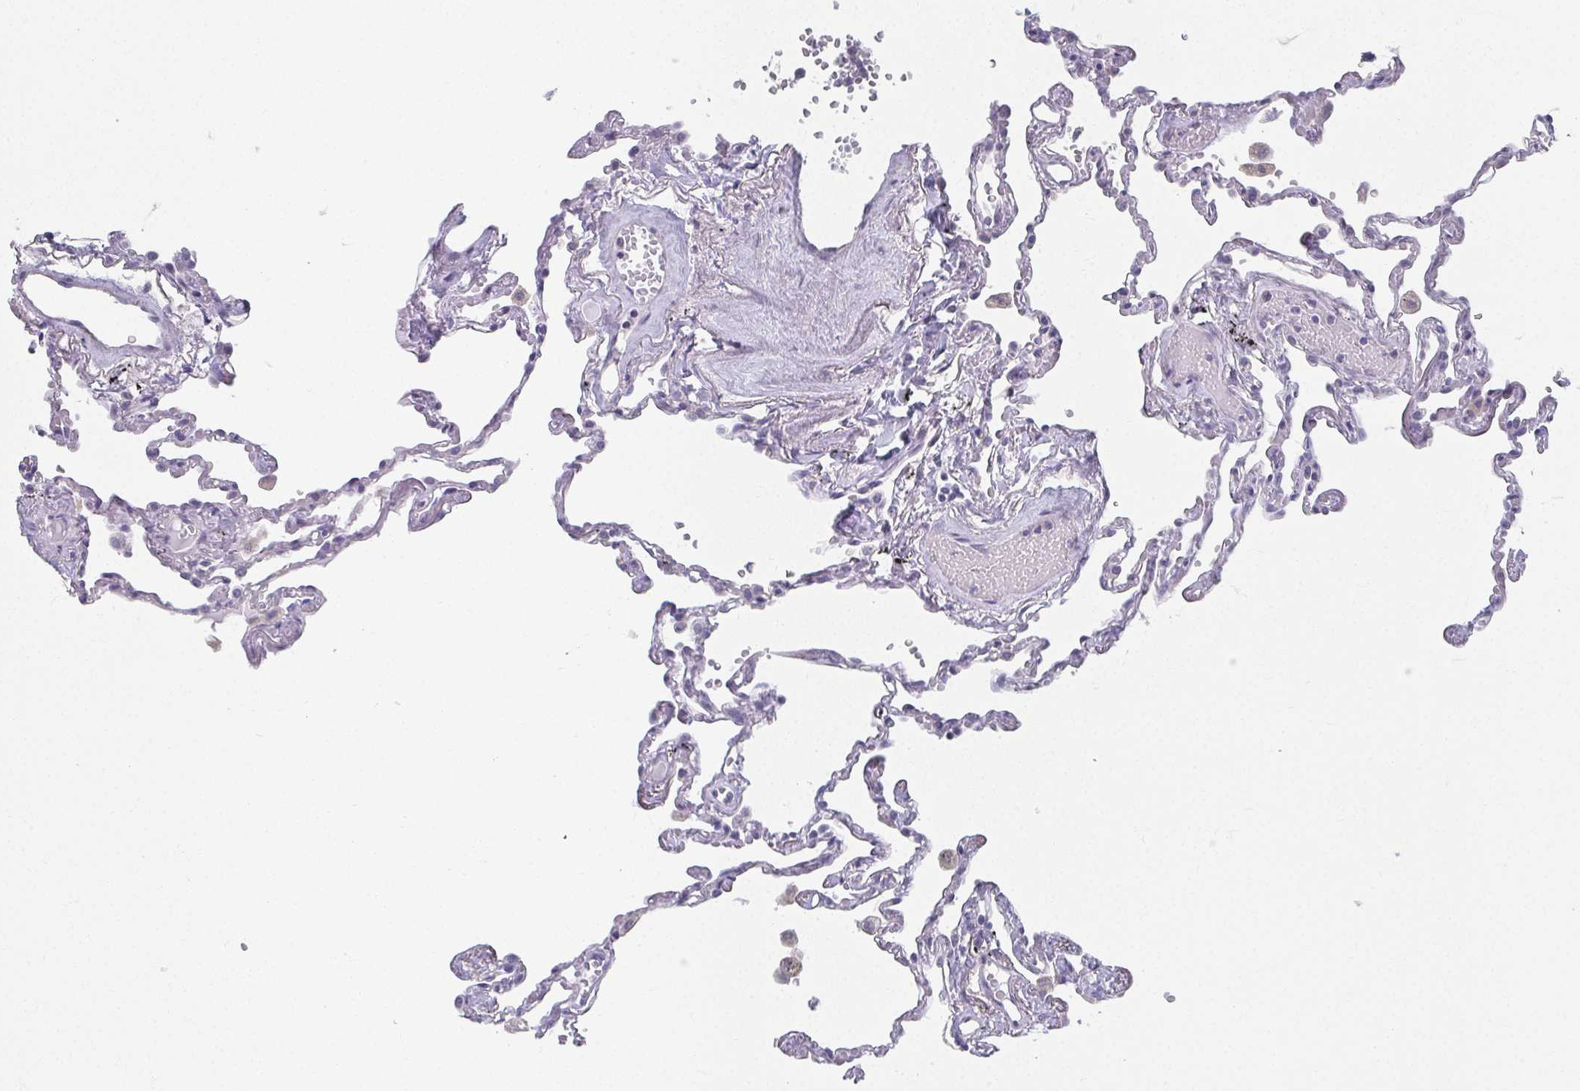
{"staining": {"intensity": "negative", "quantity": "none", "location": "none"}, "tissue": "lung", "cell_type": "Alveolar cells", "image_type": "normal", "snomed": [{"axis": "morphology", "description": "Normal tissue, NOS"}, {"axis": "topography", "description": "Lung"}], "caption": "High power microscopy micrograph of an immunohistochemistry image of unremarkable lung, revealing no significant expression in alveolar cells. (Brightfield microscopy of DAB IHC at high magnification).", "gene": "CAMKV", "patient": {"sex": "female", "age": 67}}